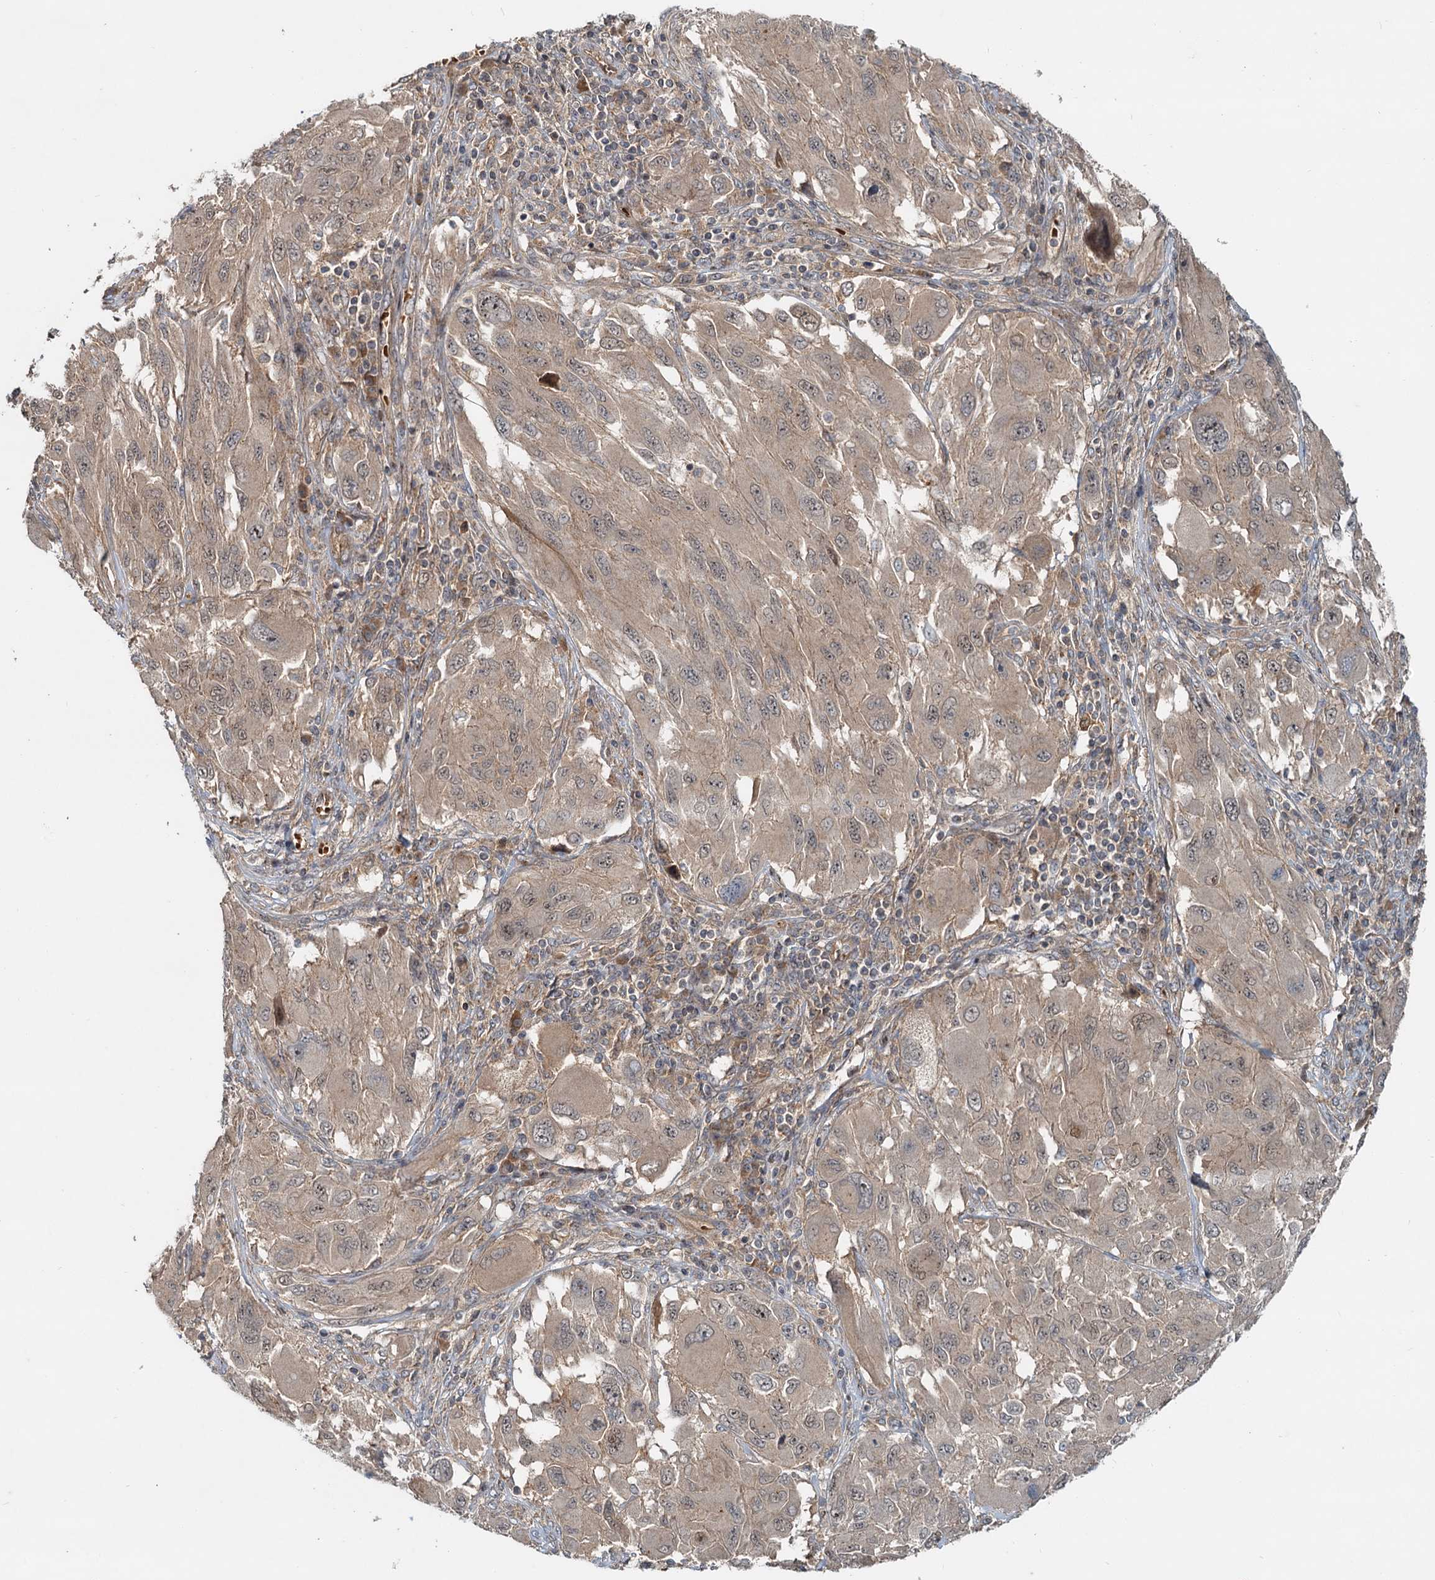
{"staining": {"intensity": "weak", "quantity": "25%-75%", "location": "cytoplasmic/membranous"}, "tissue": "melanoma", "cell_type": "Tumor cells", "image_type": "cancer", "snomed": [{"axis": "morphology", "description": "Malignant melanoma, NOS"}, {"axis": "topography", "description": "Skin"}], "caption": "This image displays melanoma stained with IHC to label a protein in brown. The cytoplasmic/membranous of tumor cells show weak positivity for the protein. Nuclei are counter-stained blue.", "gene": "CEP68", "patient": {"sex": "female", "age": 91}}